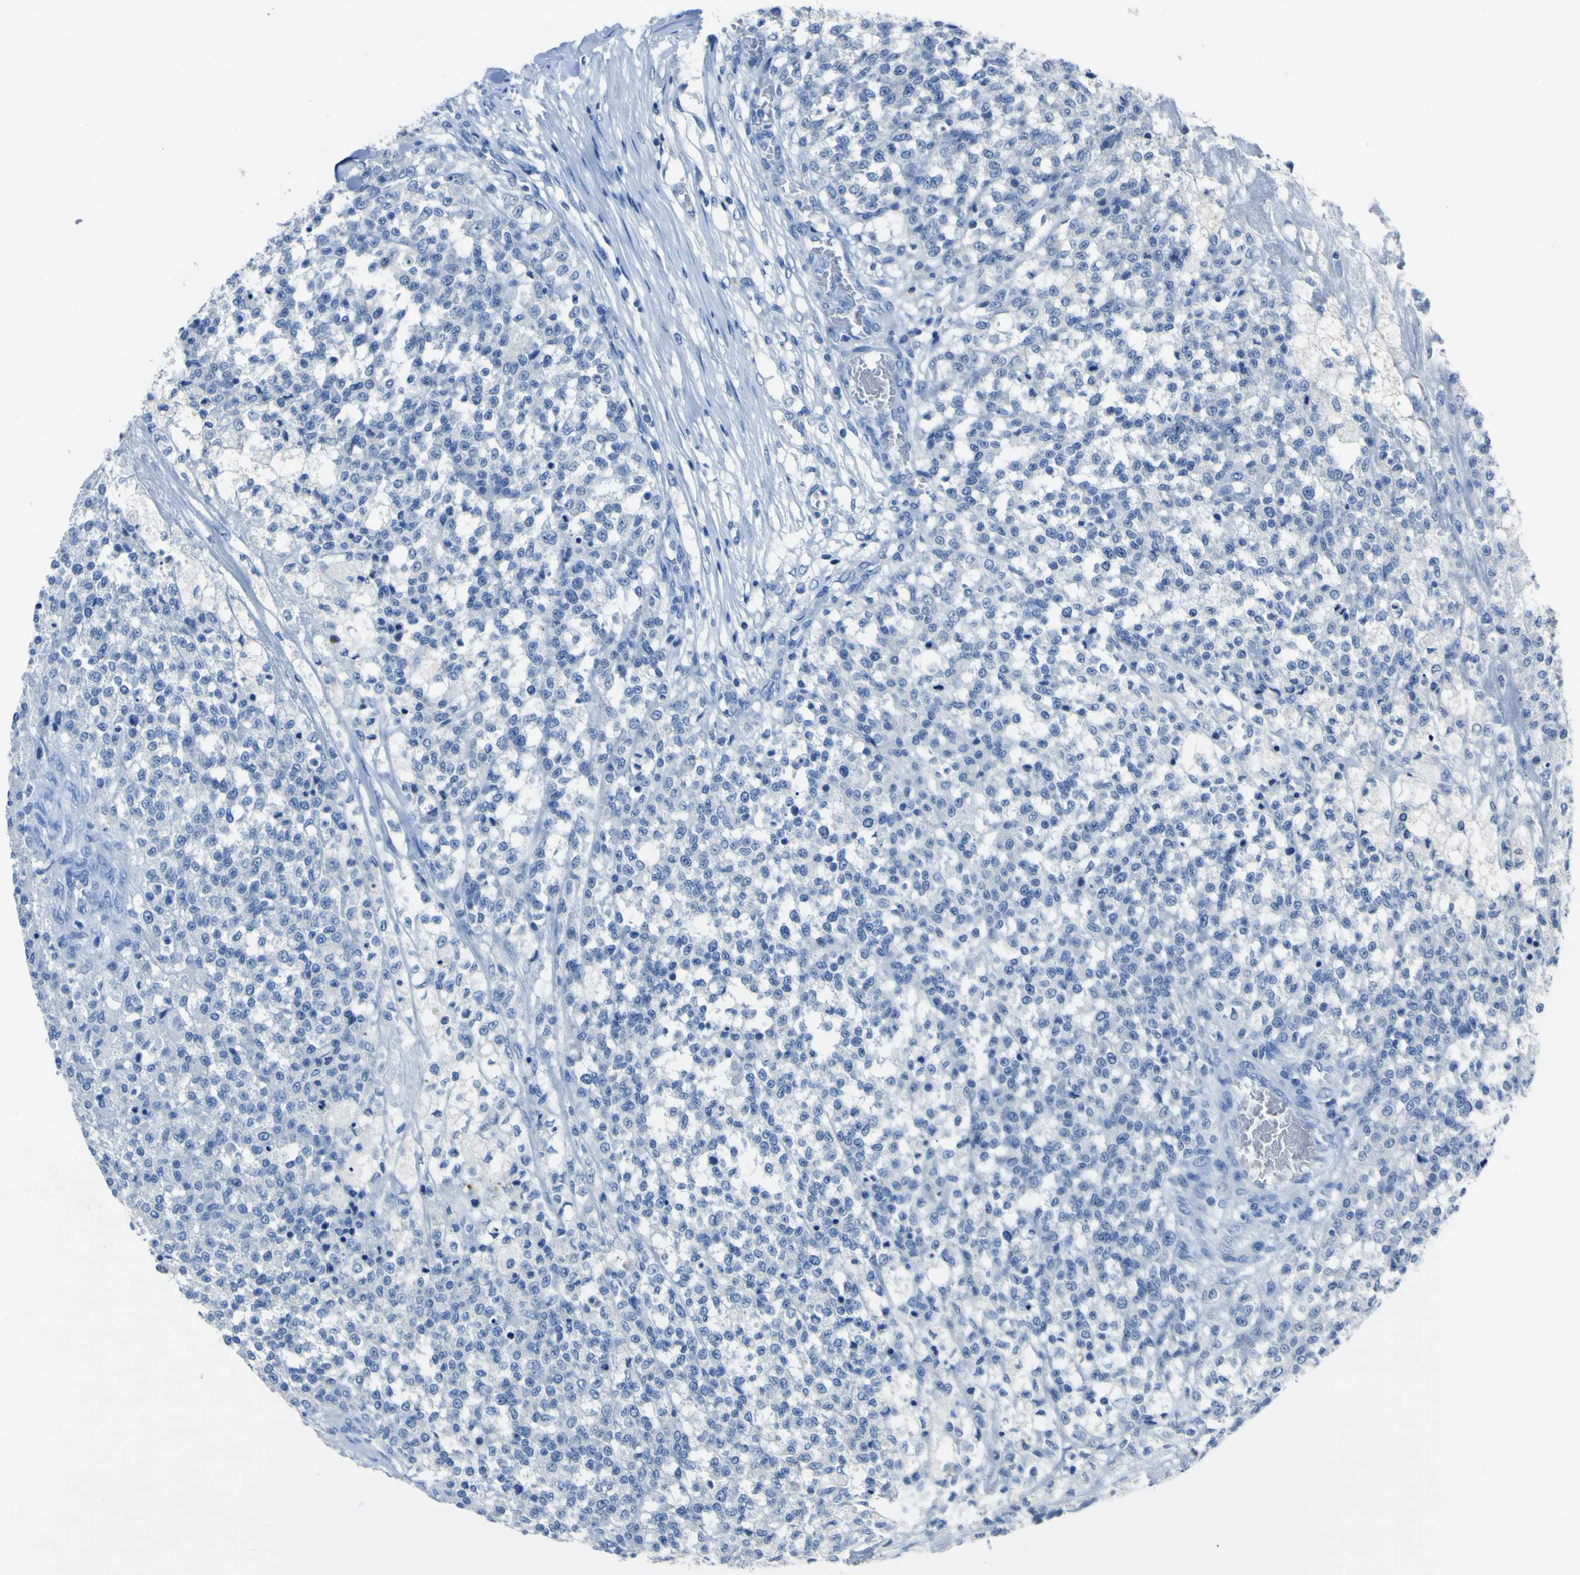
{"staining": {"intensity": "negative", "quantity": "none", "location": "none"}, "tissue": "testis cancer", "cell_type": "Tumor cells", "image_type": "cancer", "snomed": [{"axis": "morphology", "description": "Seminoma, NOS"}, {"axis": "topography", "description": "Testis"}], "caption": "There is no significant staining in tumor cells of seminoma (testis). The staining was performed using DAB (3,3'-diaminobenzidine) to visualize the protein expression in brown, while the nuclei were stained in blue with hematoxylin (Magnification: 20x).", "gene": "PHKG1", "patient": {"sex": "male", "age": 59}}